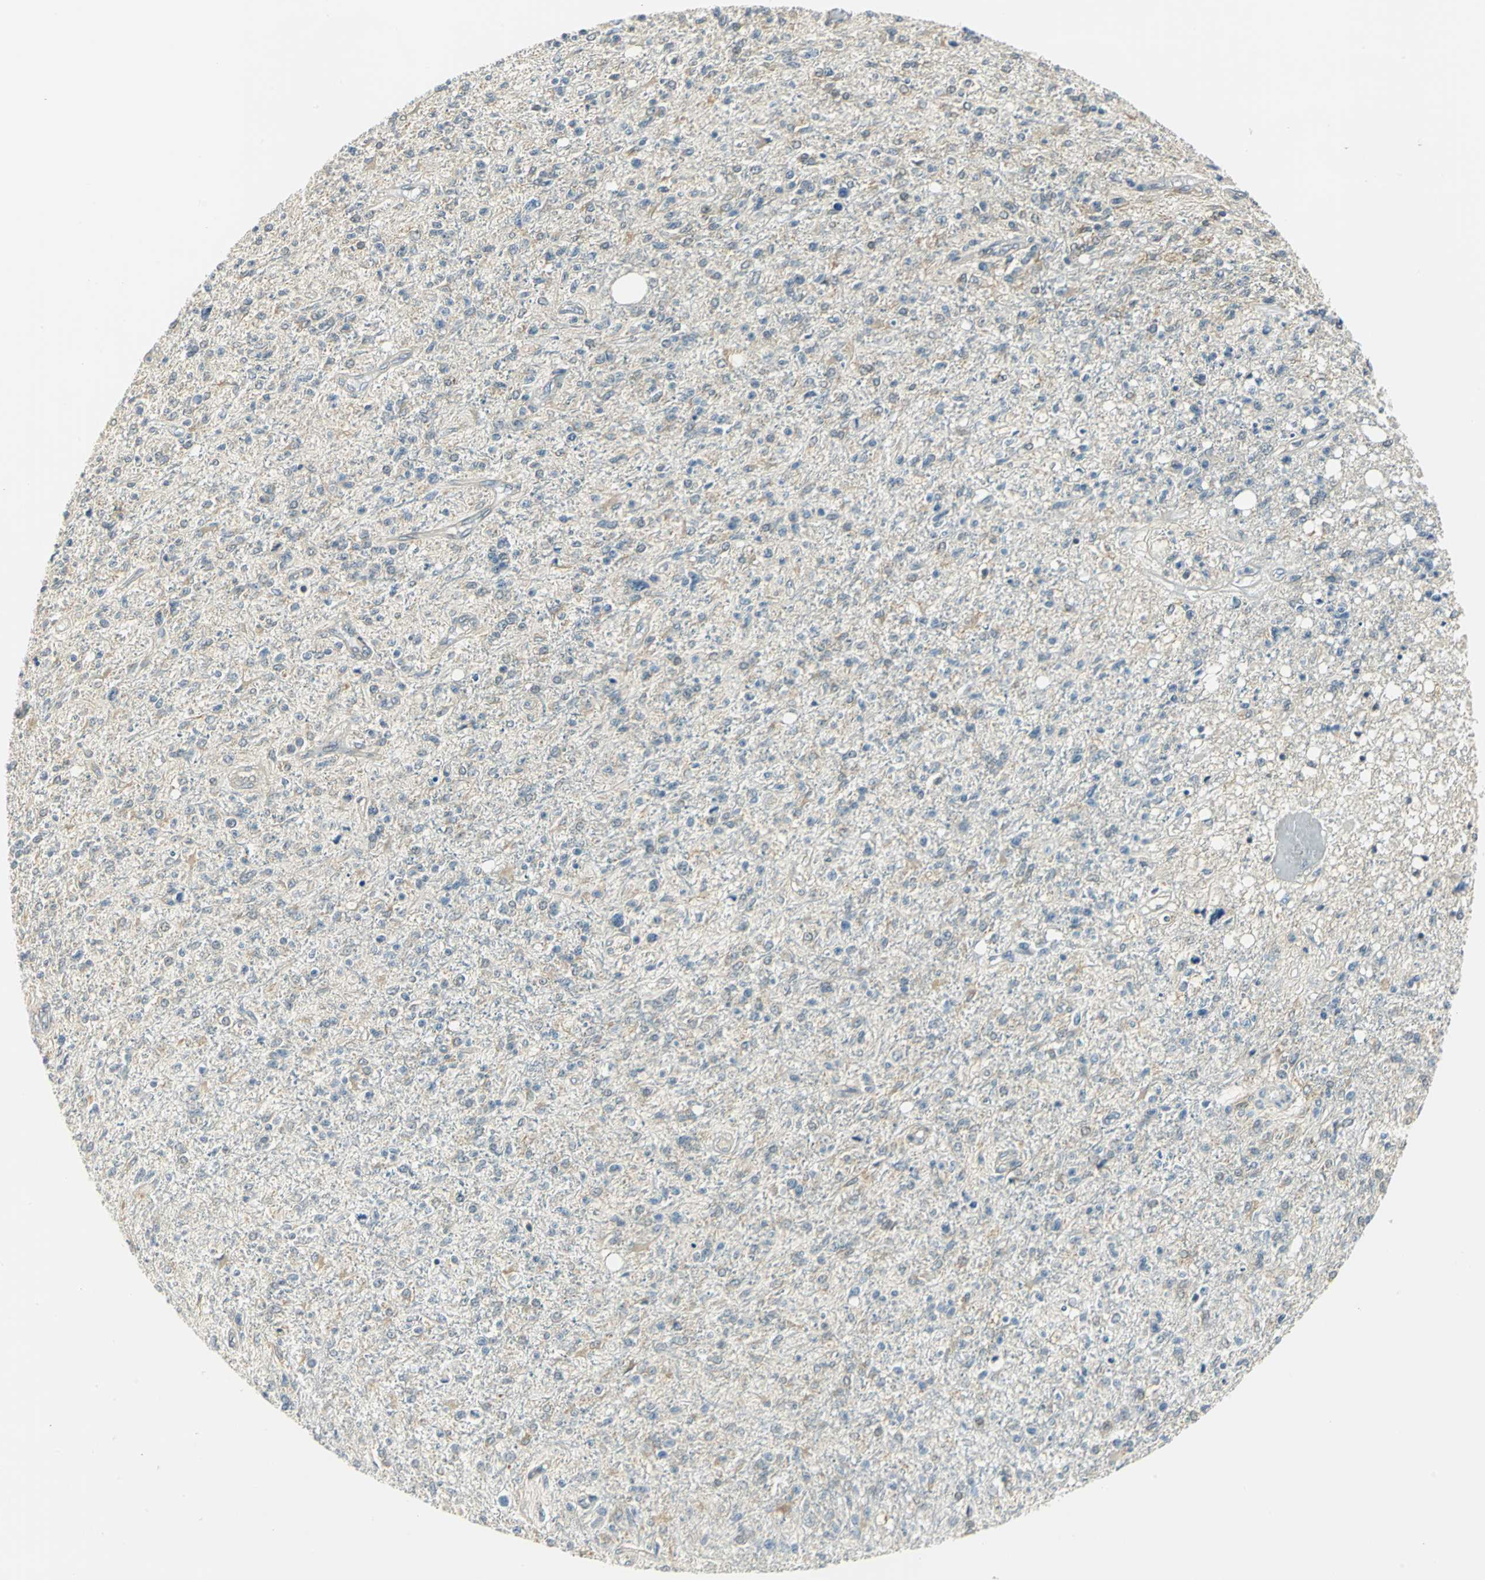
{"staining": {"intensity": "moderate", "quantity": "25%-75%", "location": "cytoplasmic/membranous"}, "tissue": "glioma", "cell_type": "Tumor cells", "image_type": "cancer", "snomed": [{"axis": "morphology", "description": "Glioma, malignant, High grade"}, {"axis": "topography", "description": "Cerebral cortex"}], "caption": "The micrograph exhibits immunohistochemical staining of glioma. There is moderate cytoplasmic/membranous staining is present in about 25%-75% of tumor cells.", "gene": "FYN", "patient": {"sex": "male", "age": 76}}